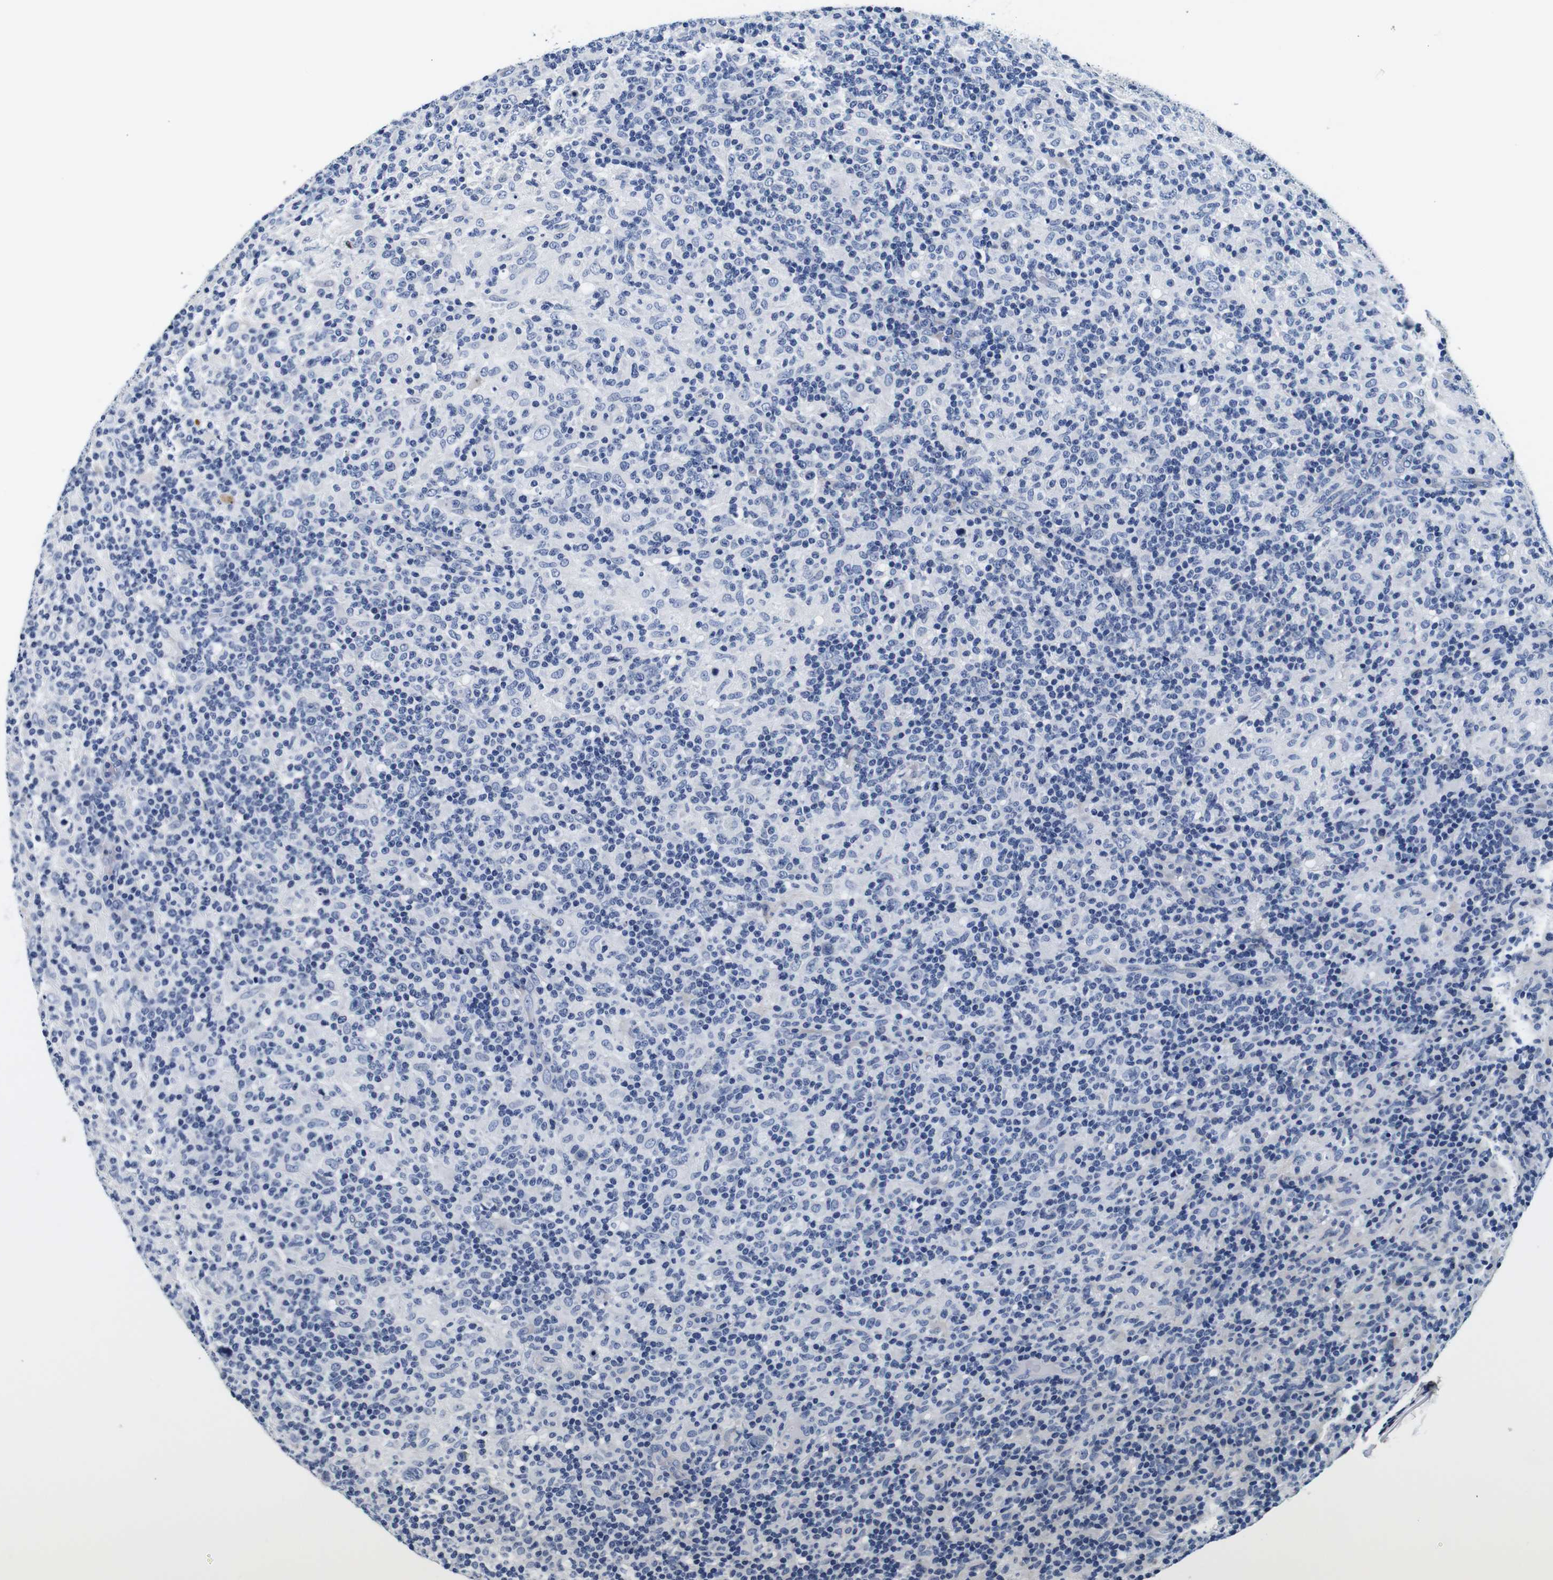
{"staining": {"intensity": "negative", "quantity": "none", "location": "none"}, "tissue": "lymphoma", "cell_type": "Tumor cells", "image_type": "cancer", "snomed": [{"axis": "morphology", "description": "Hodgkin's disease, NOS"}, {"axis": "topography", "description": "Lymph node"}], "caption": "DAB (3,3'-diaminobenzidine) immunohistochemical staining of human lymphoma demonstrates no significant expression in tumor cells.", "gene": "GP1BA", "patient": {"sex": "male", "age": 70}}